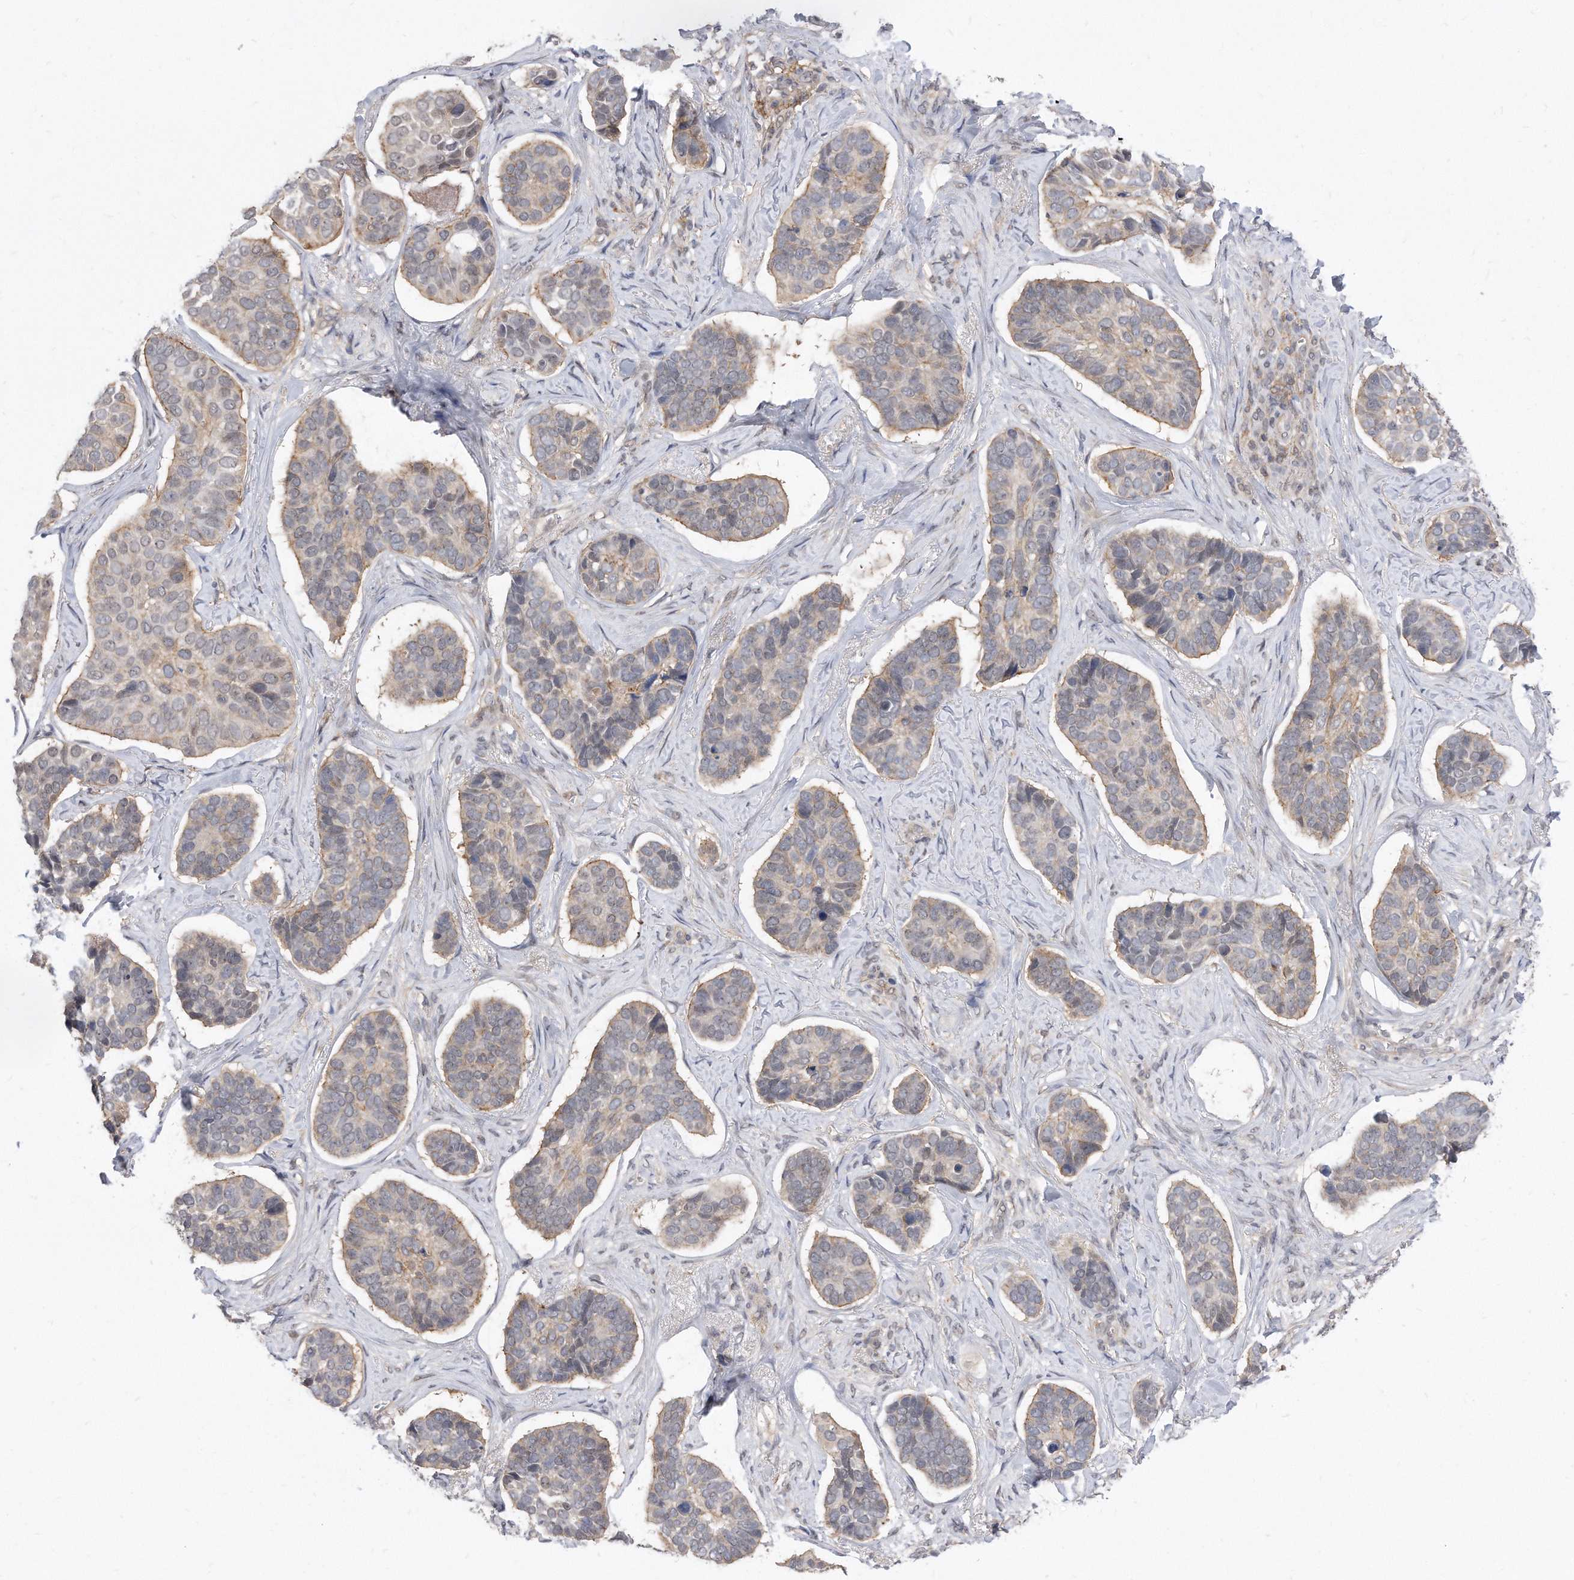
{"staining": {"intensity": "weak", "quantity": "<25%", "location": "cytoplasmic/membranous"}, "tissue": "skin cancer", "cell_type": "Tumor cells", "image_type": "cancer", "snomed": [{"axis": "morphology", "description": "Basal cell carcinoma"}, {"axis": "topography", "description": "Skin"}], "caption": "This is an immunohistochemistry (IHC) photomicrograph of basal cell carcinoma (skin). There is no staining in tumor cells.", "gene": "TCP1", "patient": {"sex": "male", "age": 62}}